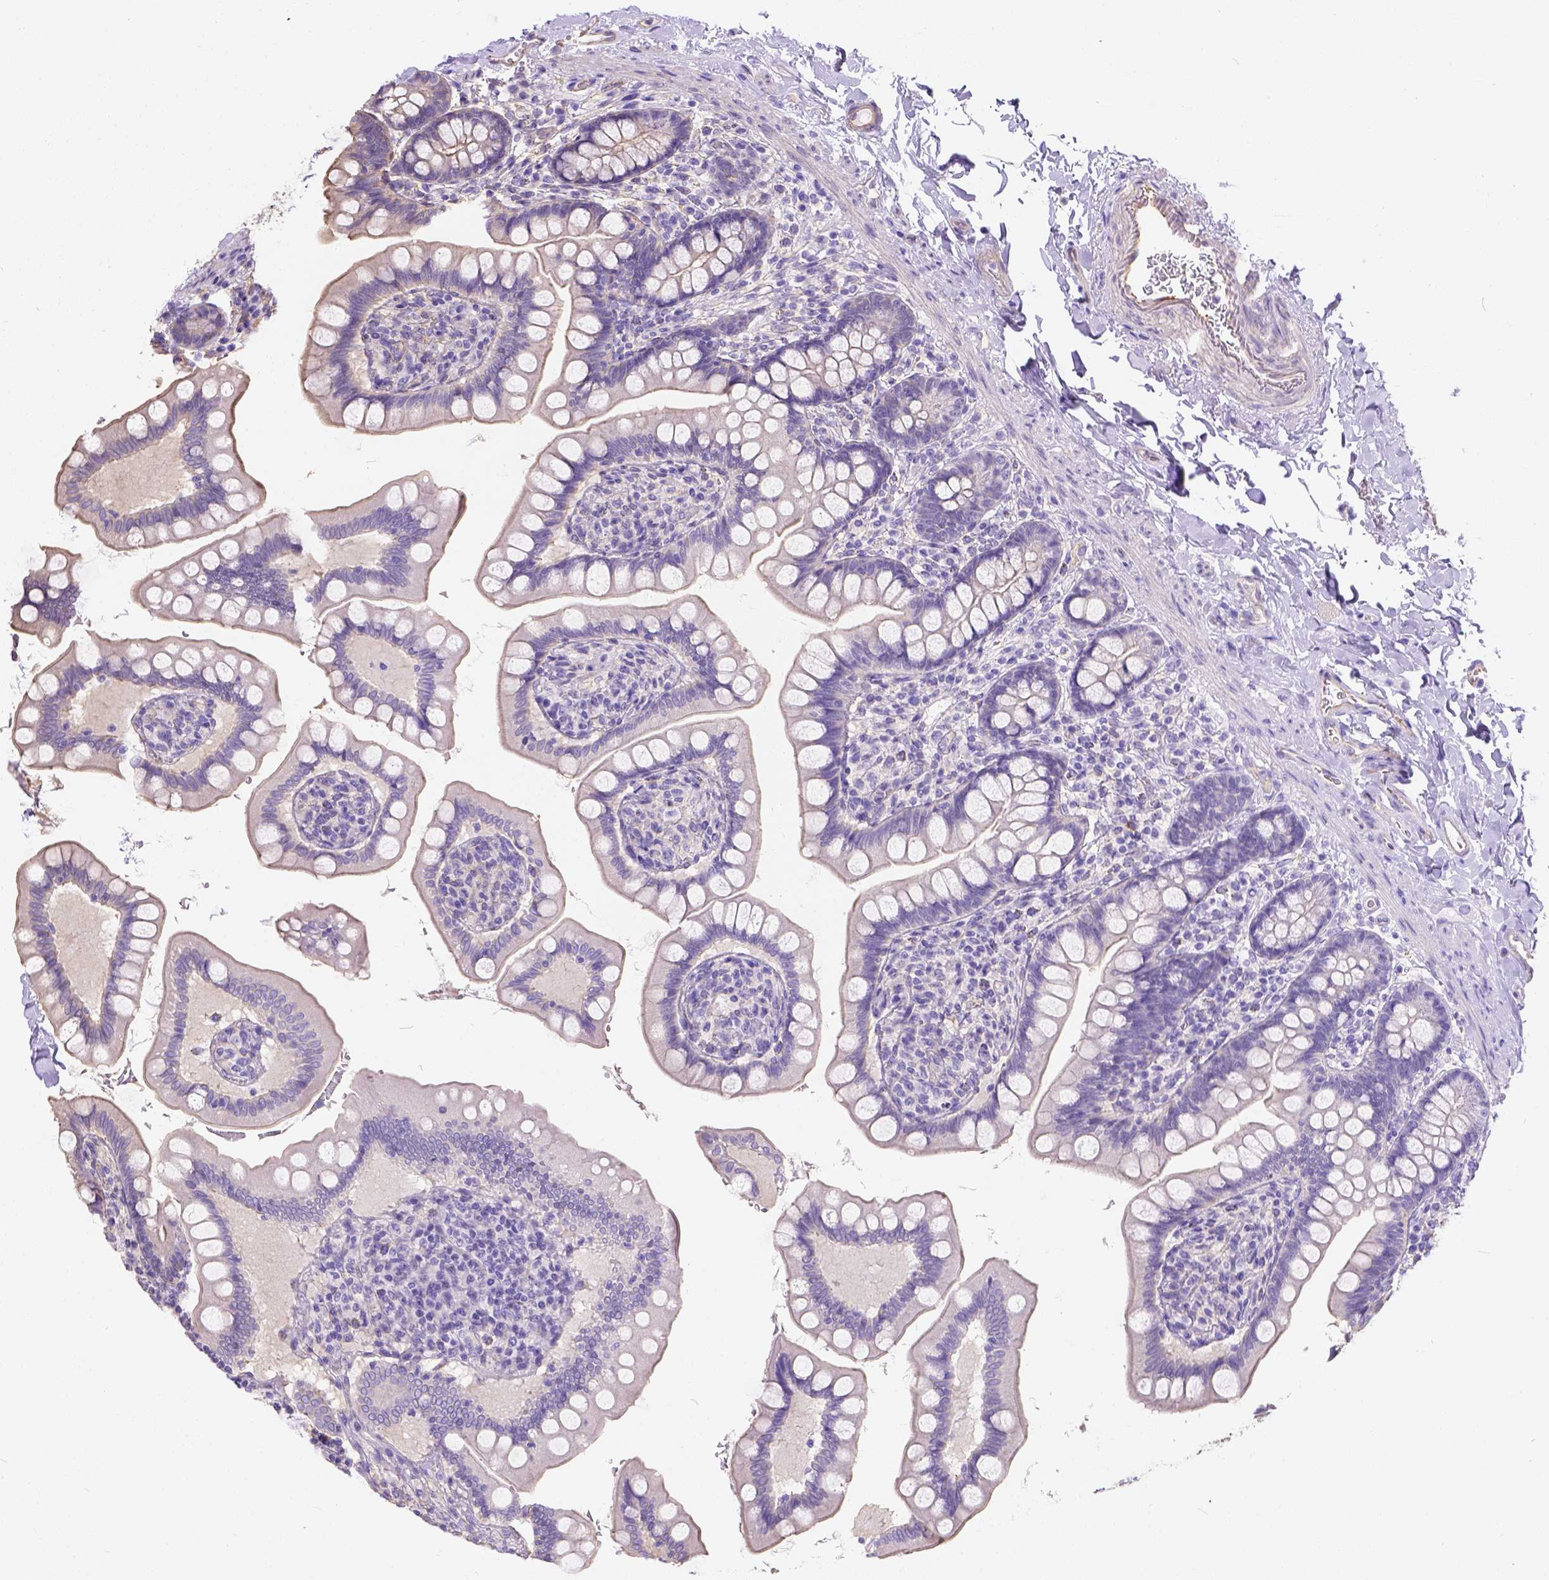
{"staining": {"intensity": "negative", "quantity": "none", "location": "none"}, "tissue": "small intestine", "cell_type": "Glandular cells", "image_type": "normal", "snomed": [{"axis": "morphology", "description": "Normal tissue, NOS"}, {"axis": "topography", "description": "Small intestine"}], "caption": "Histopathology image shows no protein positivity in glandular cells of benign small intestine. (Stains: DAB (3,3'-diaminobenzidine) immunohistochemistry (IHC) with hematoxylin counter stain, Microscopy: brightfield microscopy at high magnification).", "gene": "PHF7", "patient": {"sex": "female", "age": 56}}